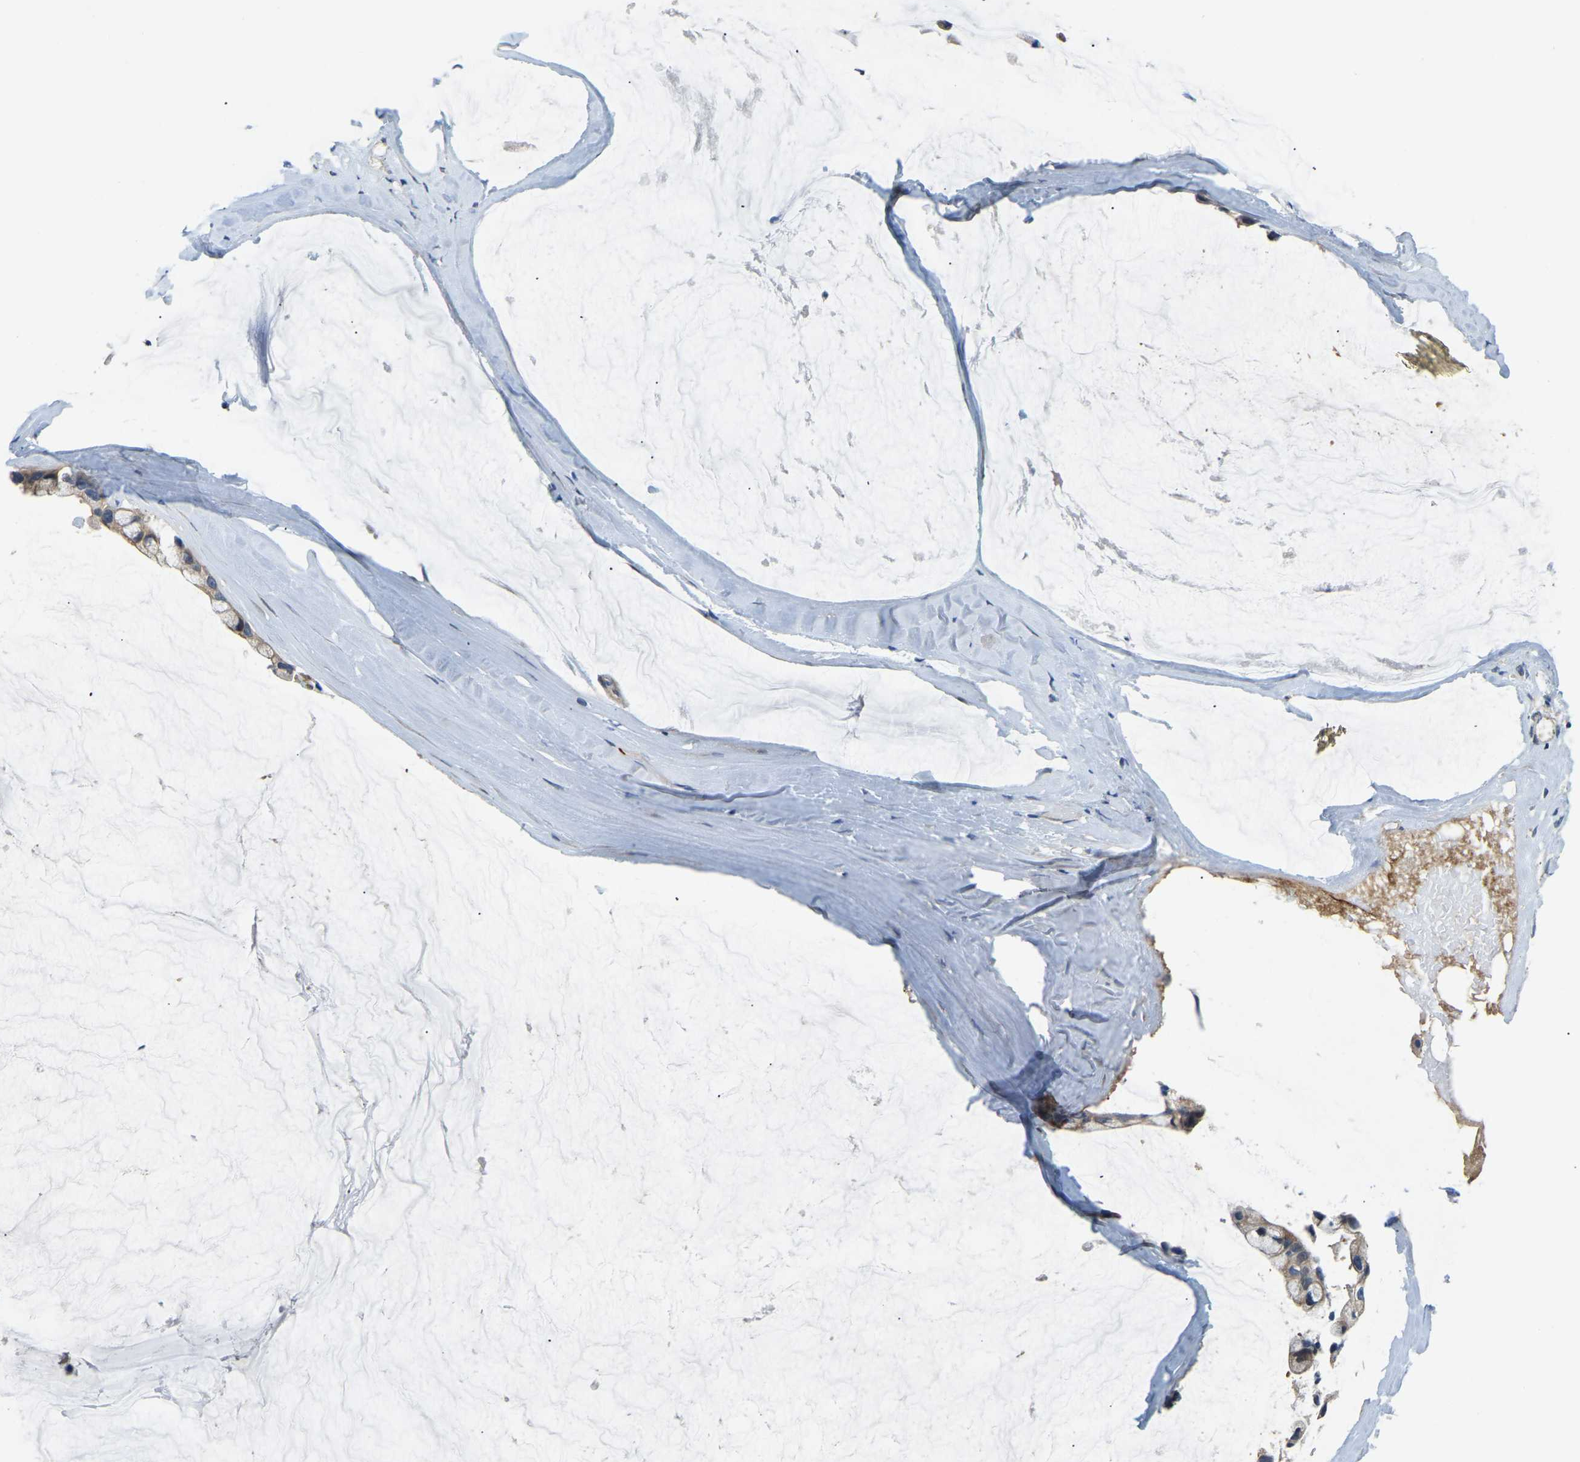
{"staining": {"intensity": "weak", "quantity": "25%-75%", "location": "cytoplasmic/membranous"}, "tissue": "ovarian cancer", "cell_type": "Tumor cells", "image_type": "cancer", "snomed": [{"axis": "morphology", "description": "Cystadenocarcinoma, mucinous, NOS"}, {"axis": "topography", "description": "Ovary"}], "caption": "Weak cytoplasmic/membranous staining is seen in about 25%-75% of tumor cells in ovarian mucinous cystadenocarcinoma.", "gene": "HIGD2B", "patient": {"sex": "female", "age": 39}}